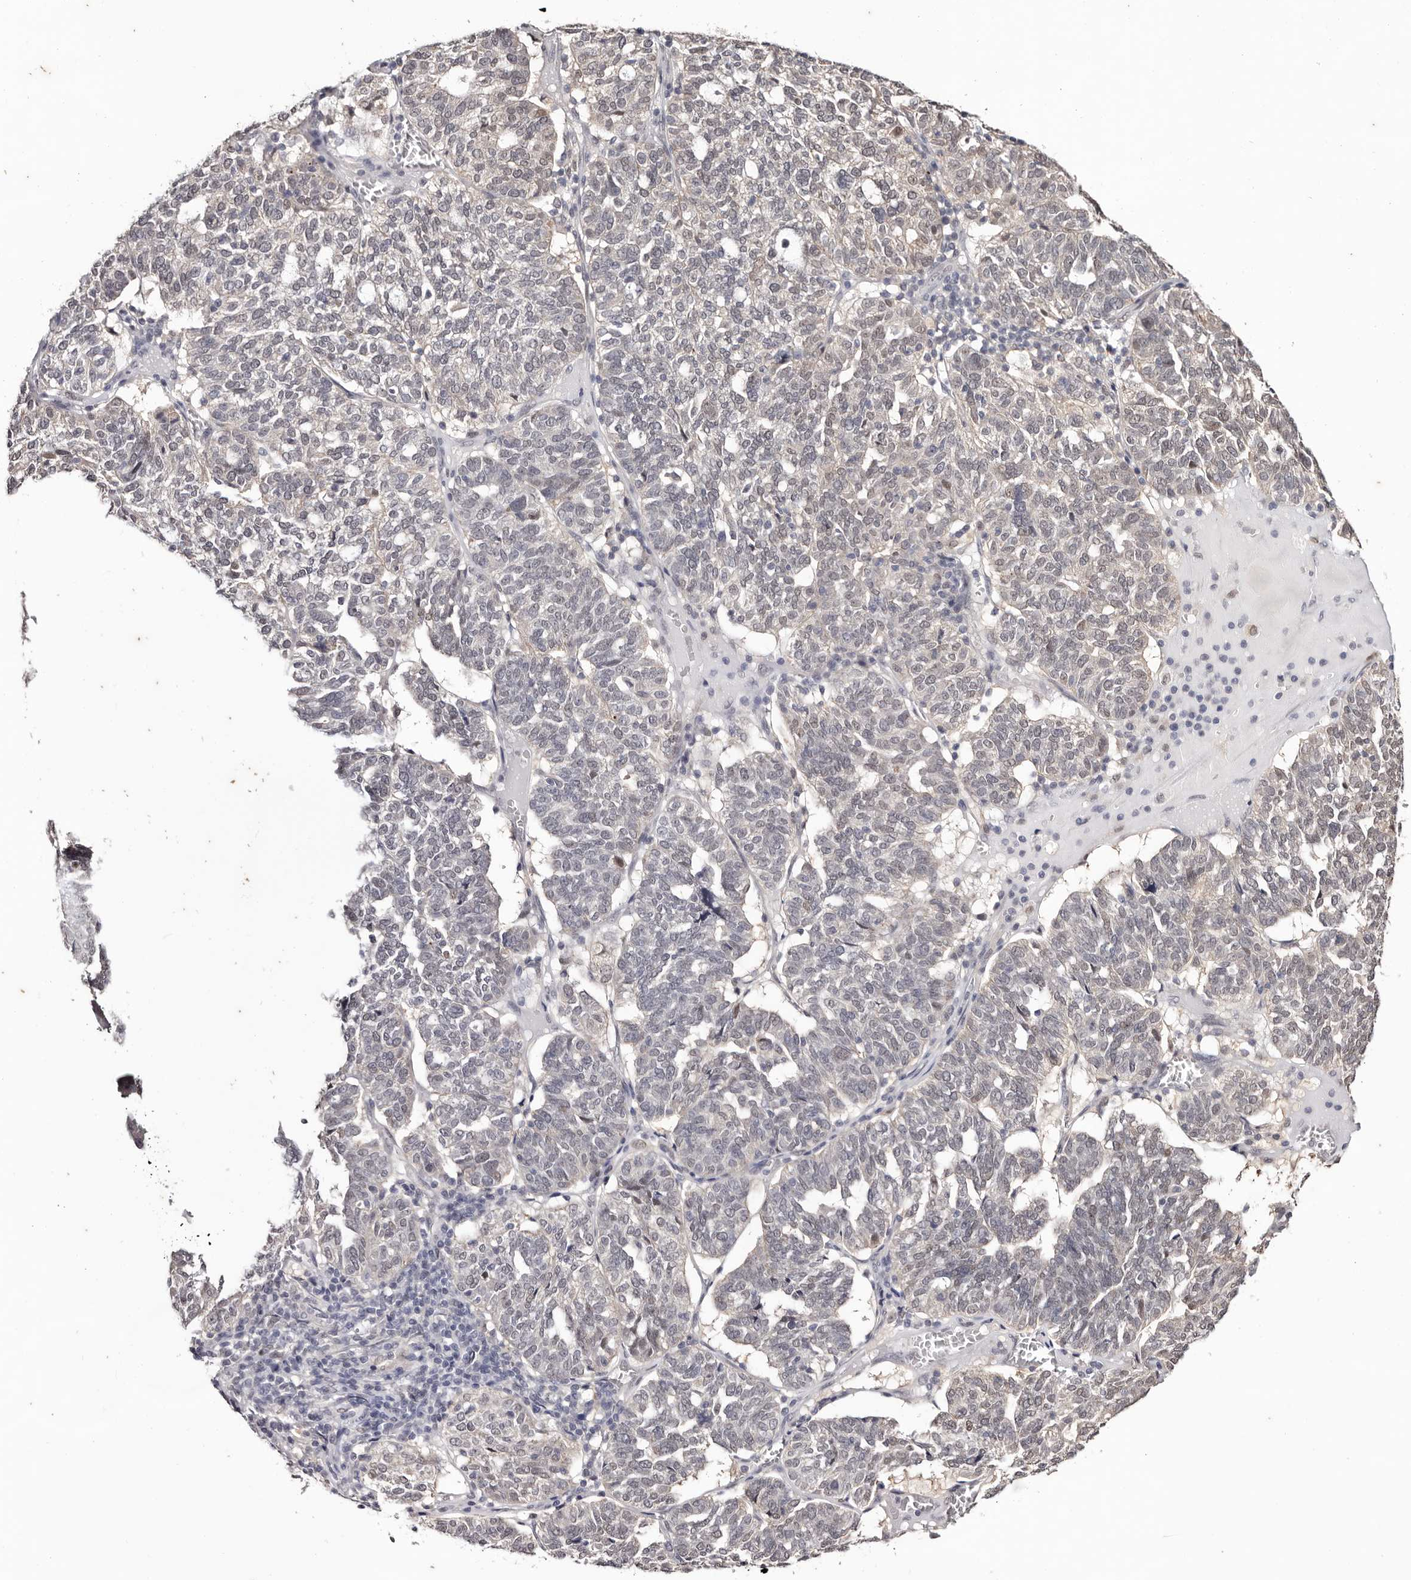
{"staining": {"intensity": "weak", "quantity": "<25%", "location": "nuclear"}, "tissue": "ovarian cancer", "cell_type": "Tumor cells", "image_type": "cancer", "snomed": [{"axis": "morphology", "description": "Cystadenocarcinoma, serous, NOS"}, {"axis": "topography", "description": "Ovary"}], "caption": "This is an IHC histopathology image of serous cystadenocarcinoma (ovarian). There is no expression in tumor cells.", "gene": "TYW3", "patient": {"sex": "female", "age": 59}}